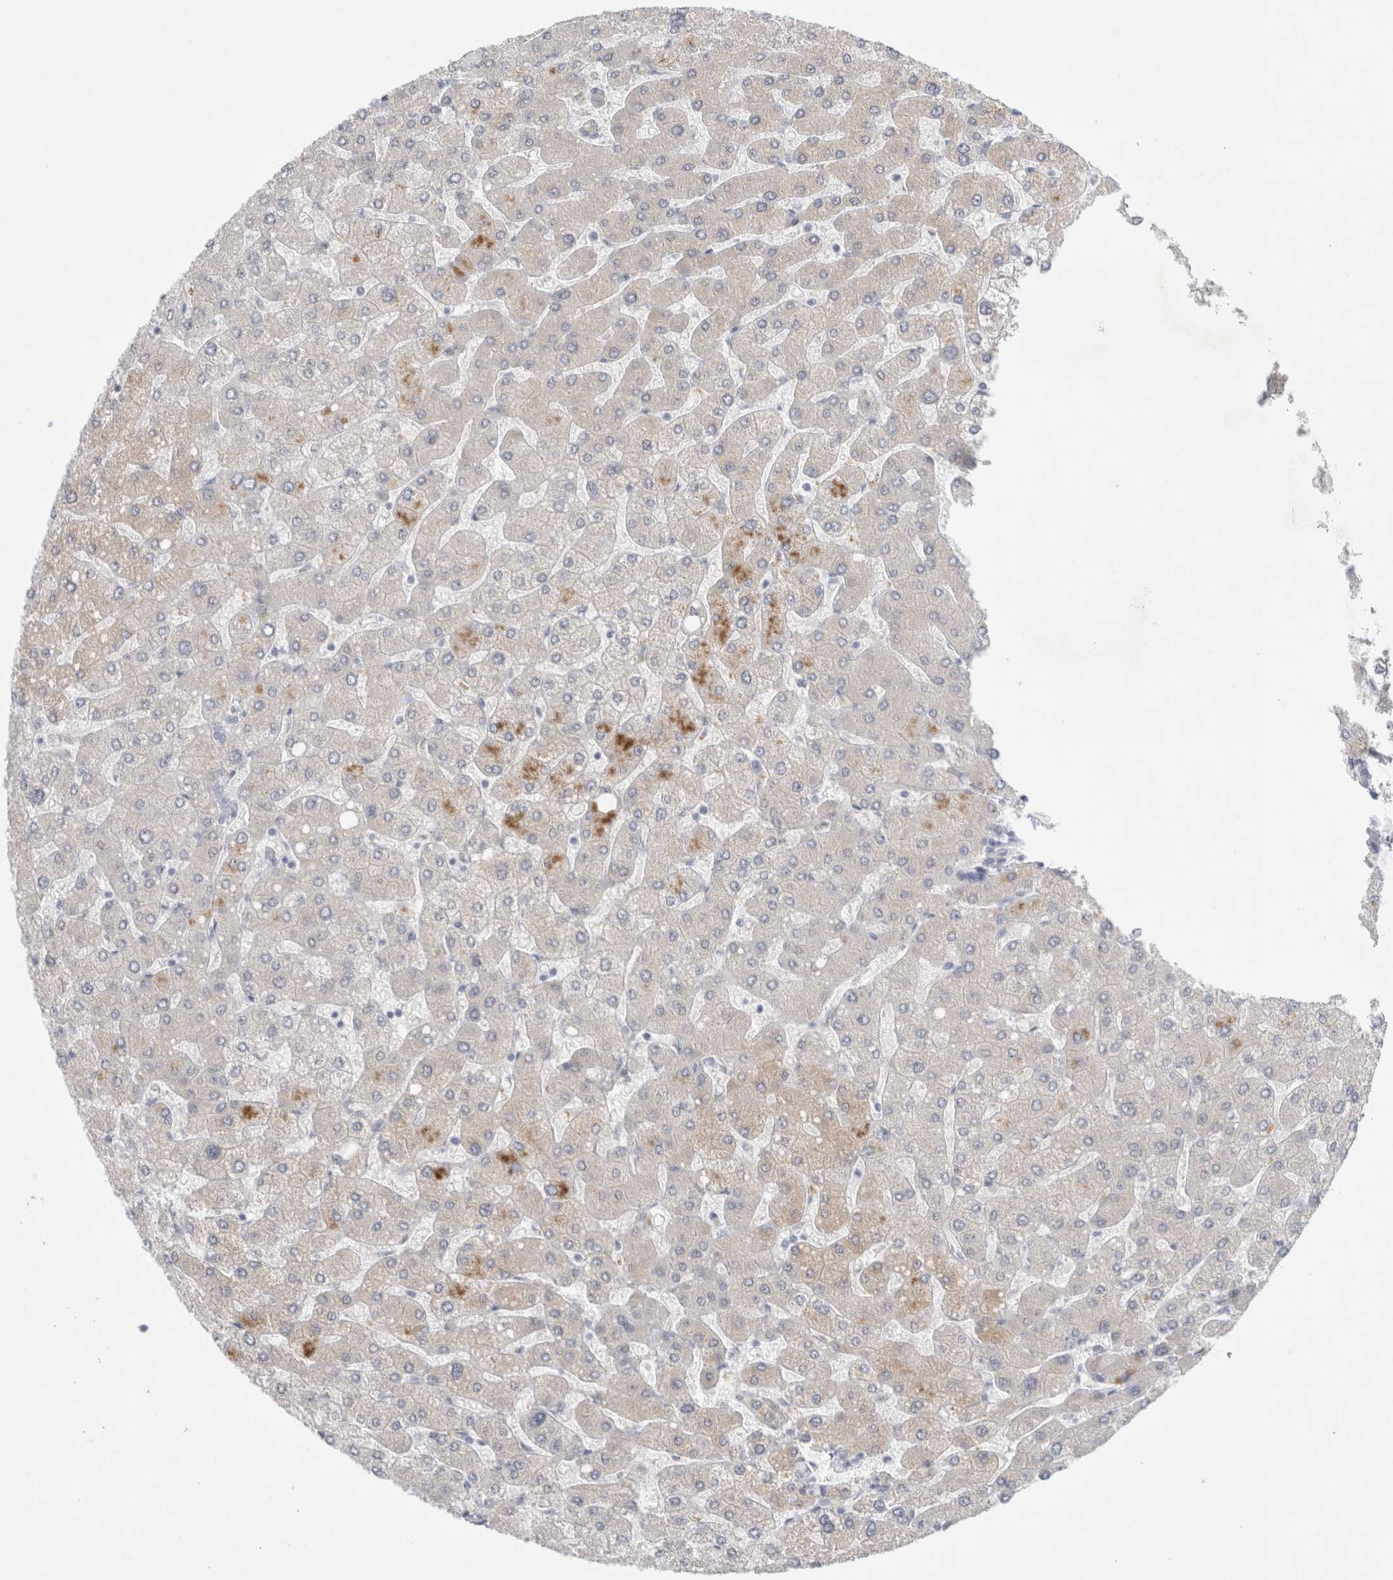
{"staining": {"intensity": "negative", "quantity": "none", "location": "none"}, "tissue": "liver", "cell_type": "Cholangiocytes", "image_type": "normal", "snomed": [{"axis": "morphology", "description": "Normal tissue, NOS"}, {"axis": "topography", "description": "Liver"}], "caption": "Immunohistochemical staining of normal human liver exhibits no significant positivity in cholangiocytes. Brightfield microscopy of IHC stained with DAB (brown) and hematoxylin (blue), captured at high magnification.", "gene": "TRMT1L", "patient": {"sex": "male", "age": 55}}